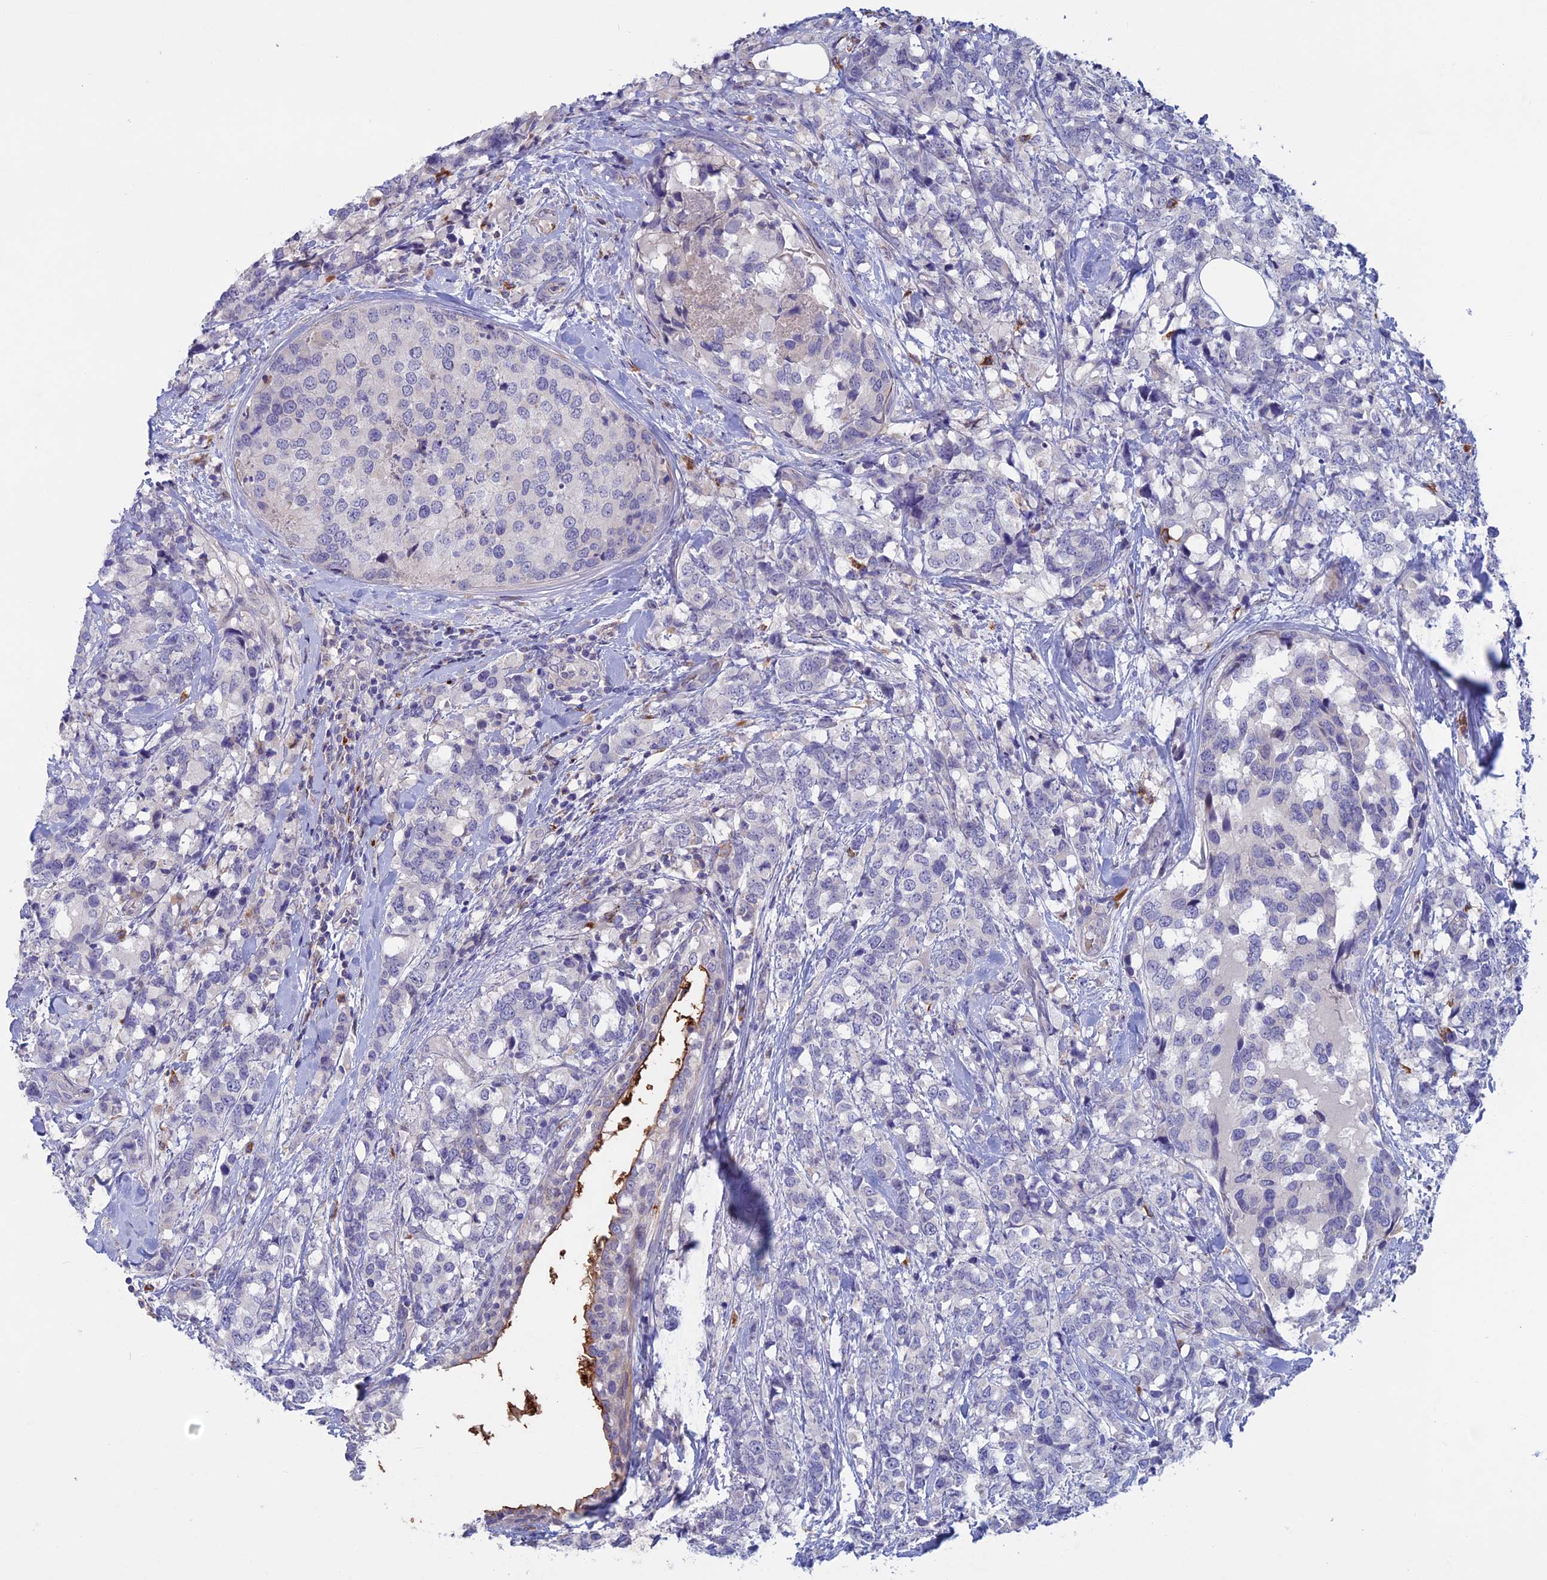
{"staining": {"intensity": "negative", "quantity": "none", "location": "none"}, "tissue": "breast cancer", "cell_type": "Tumor cells", "image_type": "cancer", "snomed": [{"axis": "morphology", "description": "Lobular carcinoma"}, {"axis": "topography", "description": "Breast"}], "caption": "IHC of human breast cancer (lobular carcinoma) displays no expression in tumor cells.", "gene": "SLC2A6", "patient": {"sex": "female", "age": 59}}